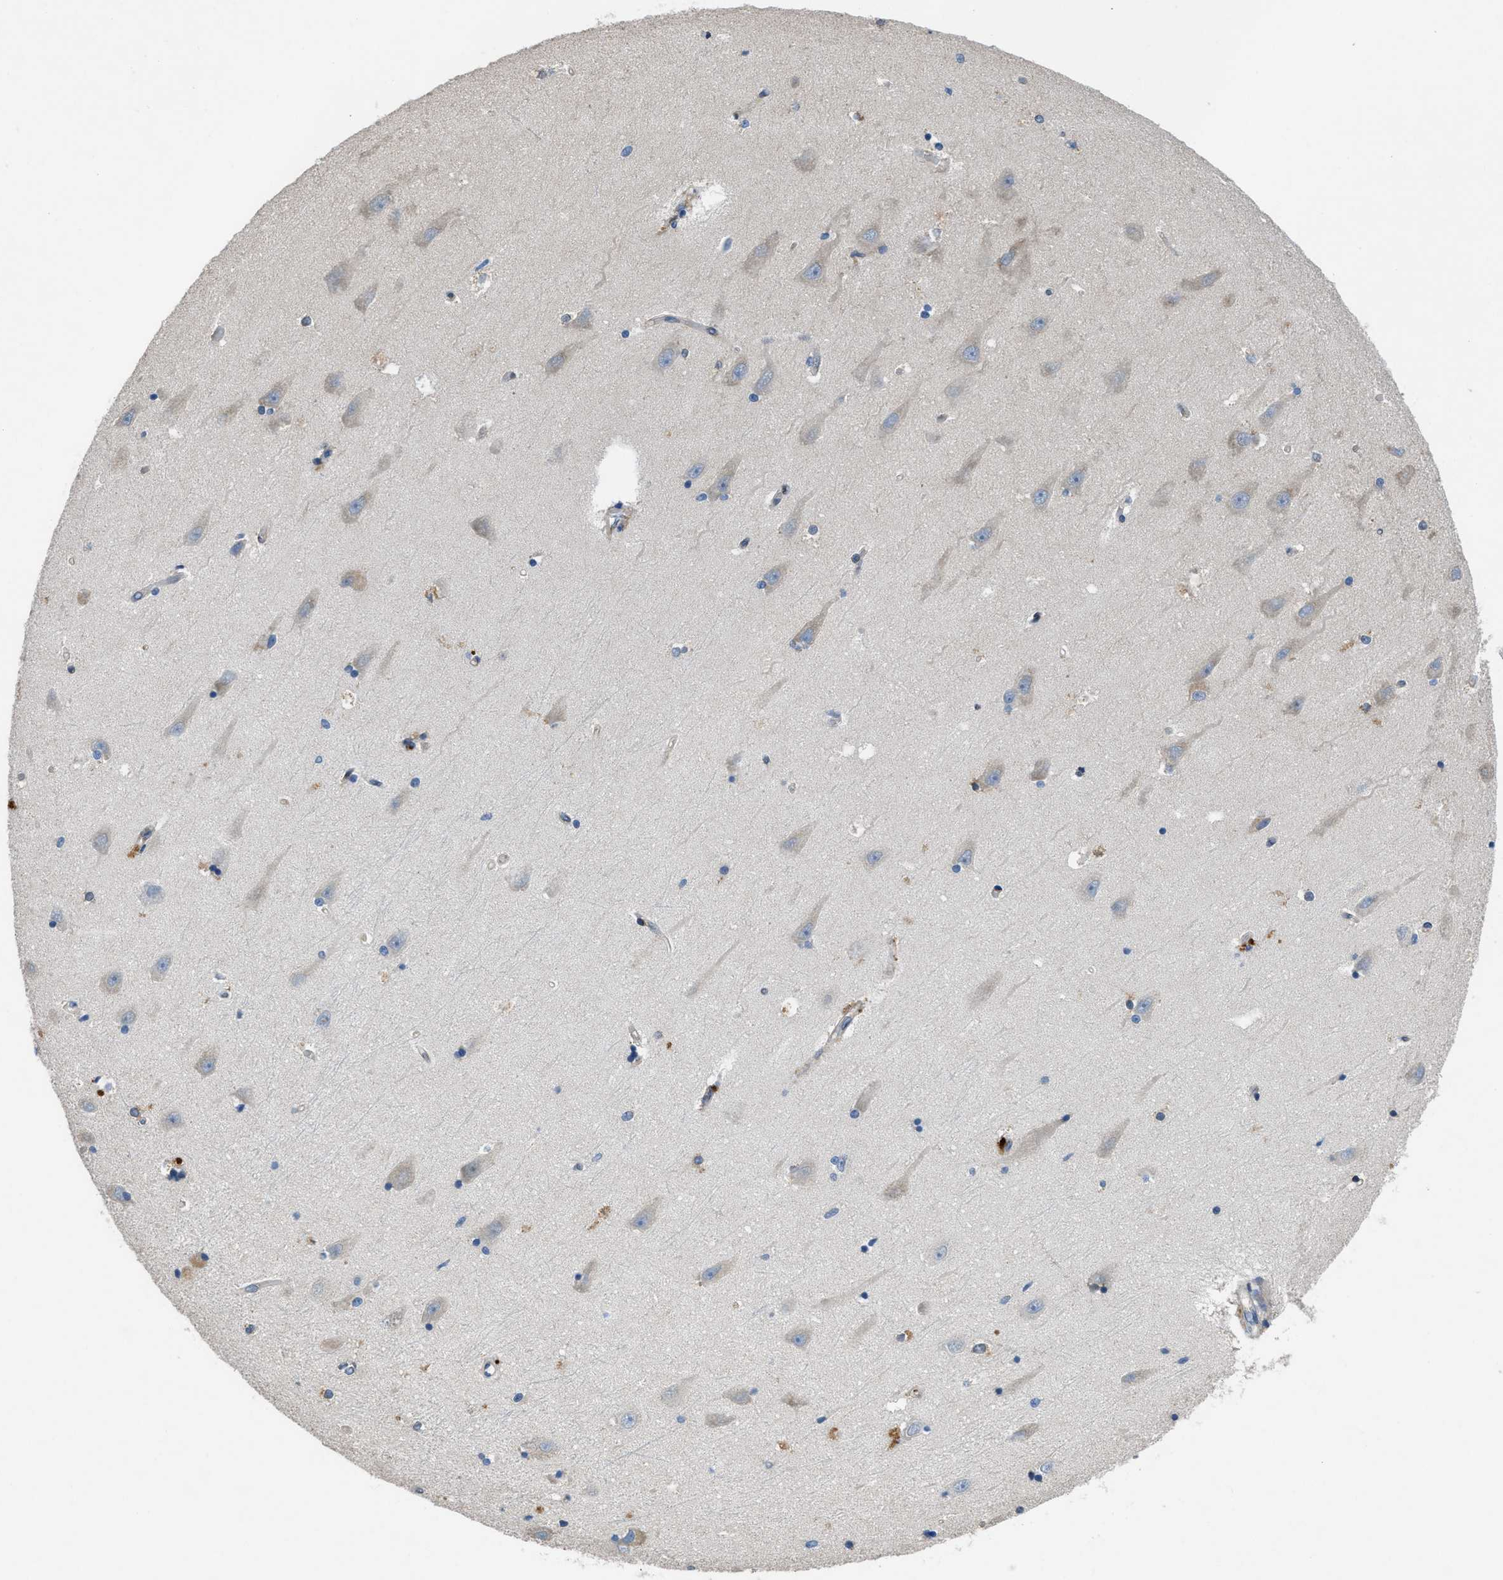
{"staining": {"intensity": "moderate", "quantity": "<25%", "location": "cytoplasmic/membranous"}, "tissue": "hippocampus", "cell_type": "Glial cells", "image_type": "normal", "snomed": [{"axis": "morphology", "description": "Normal tissue, NOS"}, {"axis": "topography", "description": "Hippocampus"}], "caption": "The photomicrograph shows immunohistochemical staining of normal hippocampus. There is moderate cytoplasmic/membranous expression is present in approximately <25% of glial cells. (IHC, brightfield microscopy, high magnification).", "gene": "GGCX", "patient": {"sex": "male", "age": 45}}